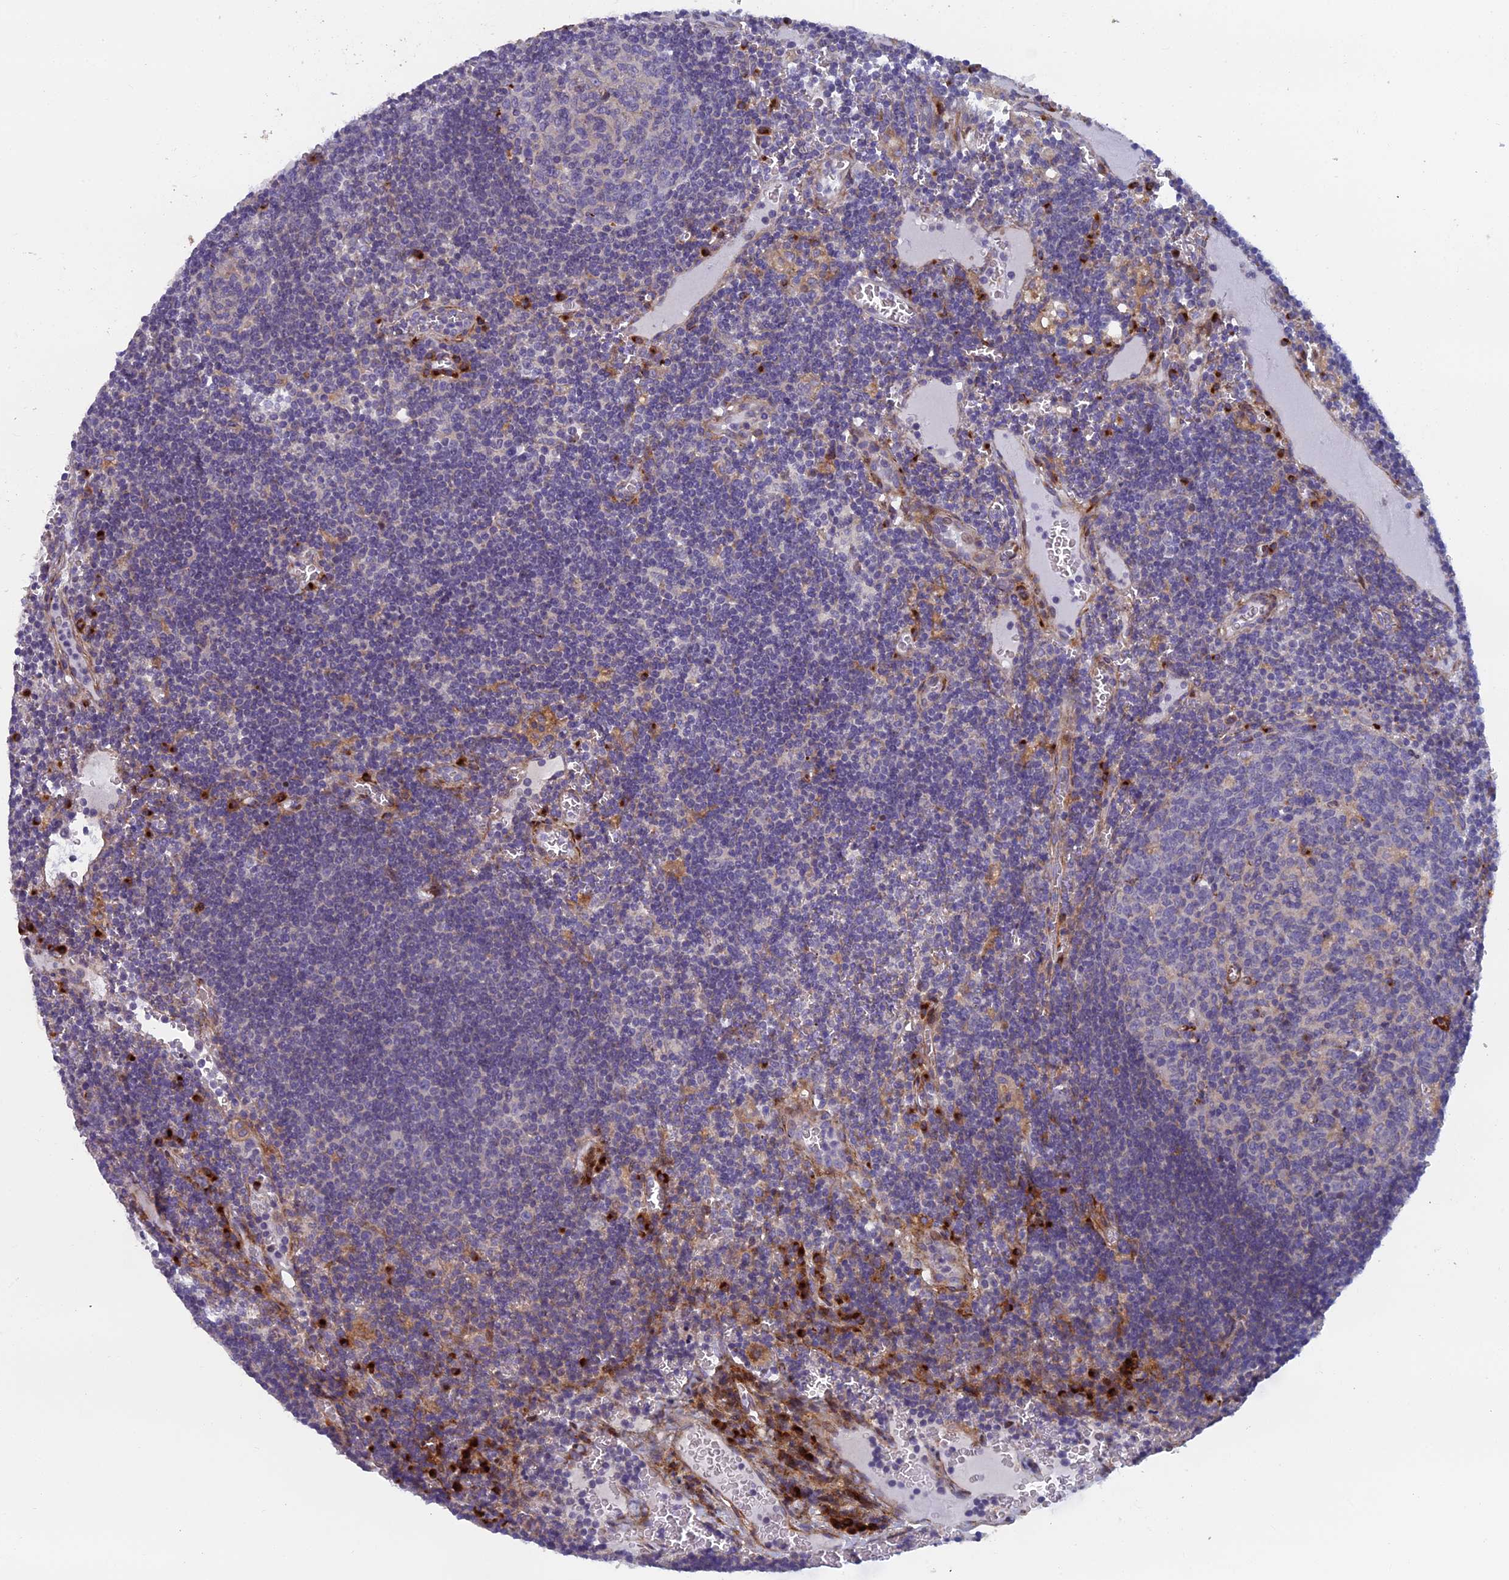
{"staining": {"intensity": "moderate", "quantity": "<25%", "location": "cytoplasmic/membranous"}, "tissue": "lymph node", "cell_type": "Germinal center cells", "image_type": "normal", "snomed": [{"axis": "morphology", "description": "Normal tissue, NOS"}, {"axis": "topography", "description": "Lymph node"}], "caption": "Immunohistochemical staining of normal lymph node exhibits moderate cytoplasmic/membranous protein expression in about <25% of germinal center cells. The staining is performed using DAB brown chromogen to label protein expression. The nuclei are counter-stained blue using hematoxylin.", "gene": "B9D2", "patient": {"sex": "female", "age": 73}}